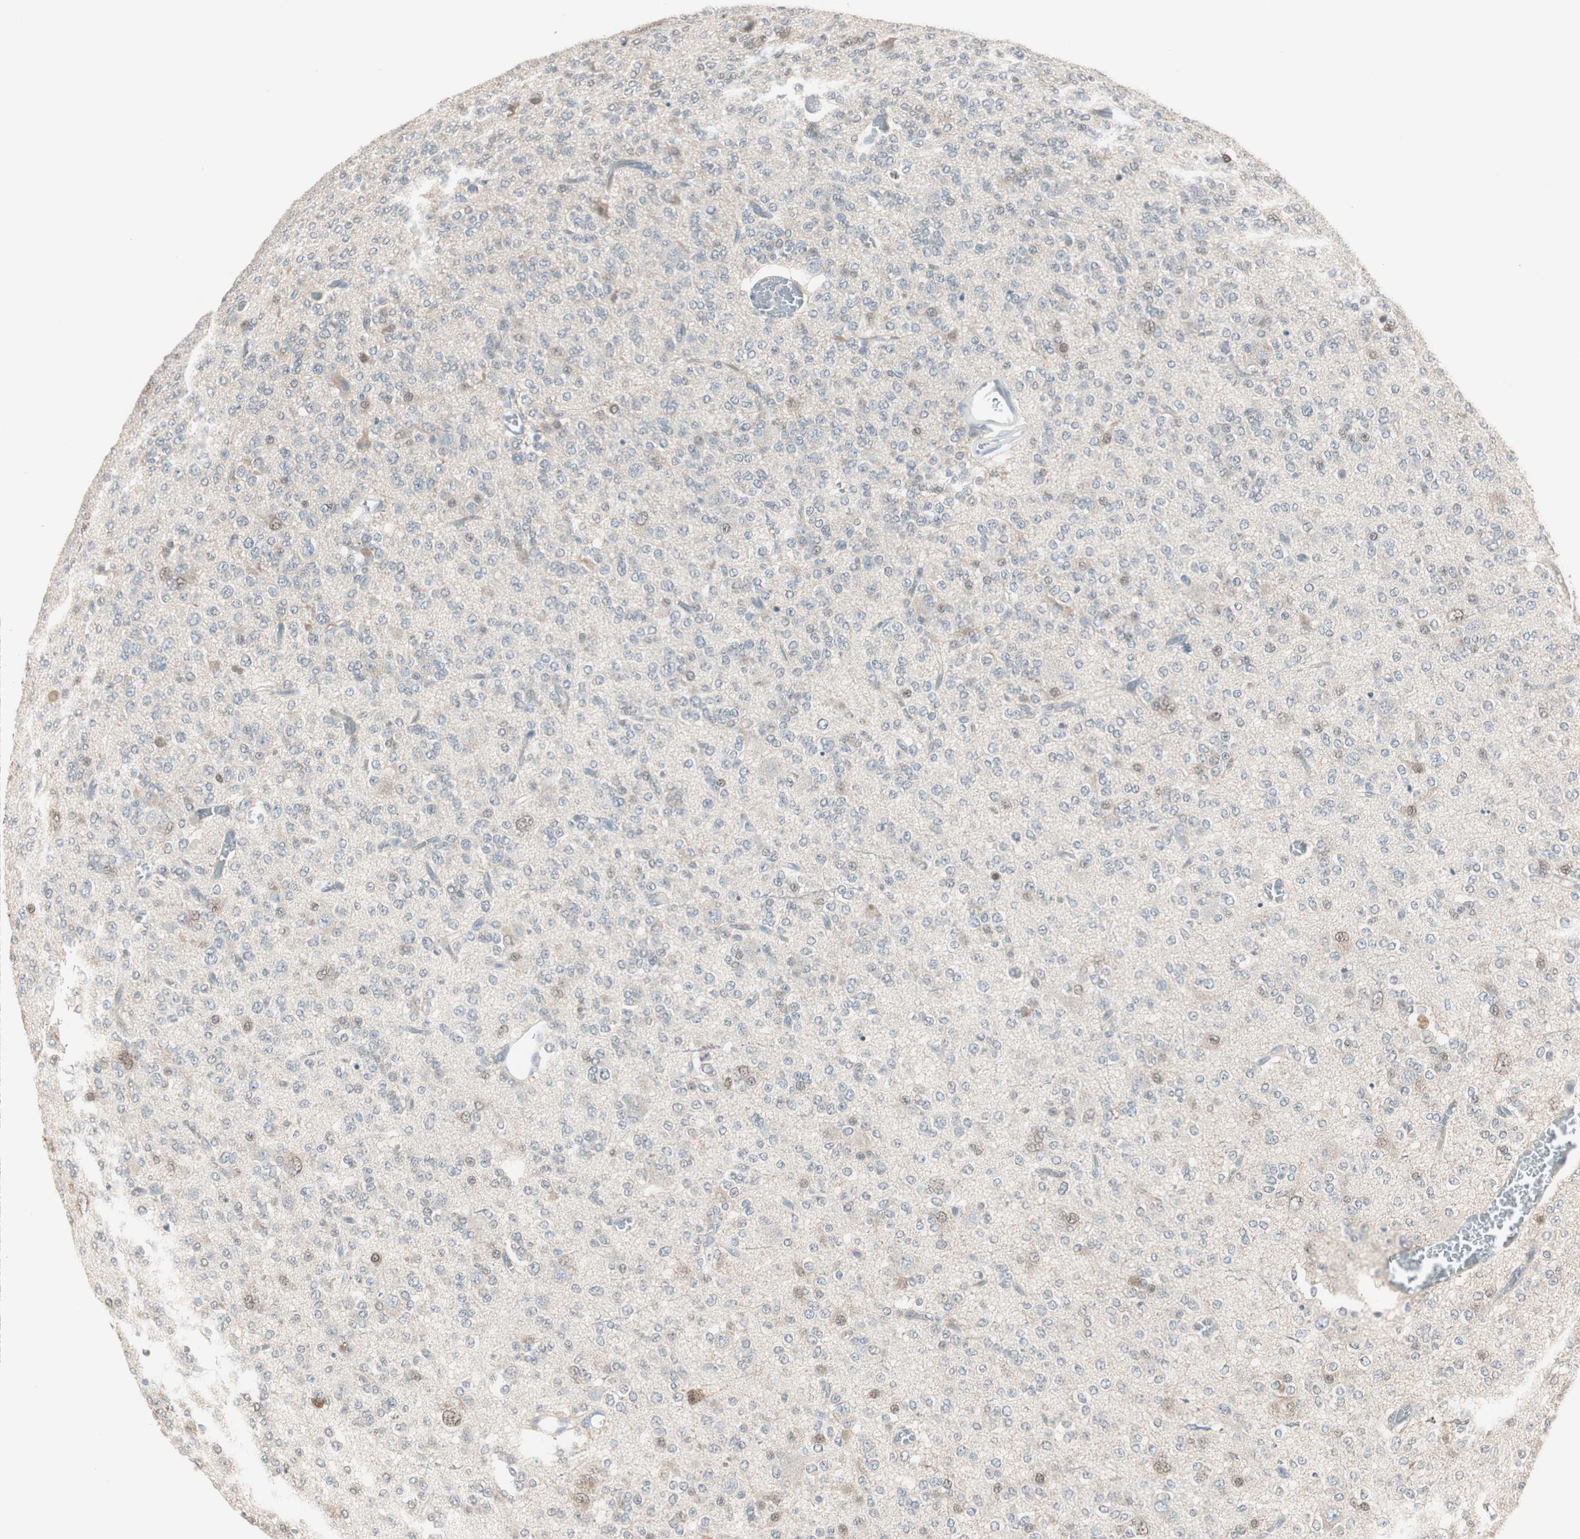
{"staining": {"intensity": "moderate", "quantity": "<25%", "location": "nuclear"}, "tissue": "glioma", "cell_type": "Tumor cells", "image_type": "cancer", "snomed": [{"axis": "morphology", "description": "Glioma, malignant, Low grade"}, {"axis": "topography", "description": "Brain"}], "caption": "IHC (DAB (3,3'-diaminobenzidine)) staining of low-grade glioma (malignant) demonstrates moderate nuclear protein positivity in about <25% of tumor cells. (Brightfield microscopy of DAB IHC at high magnification).", "gene": "PDZK1", "patient": {"sex": "male", "age": 38}}